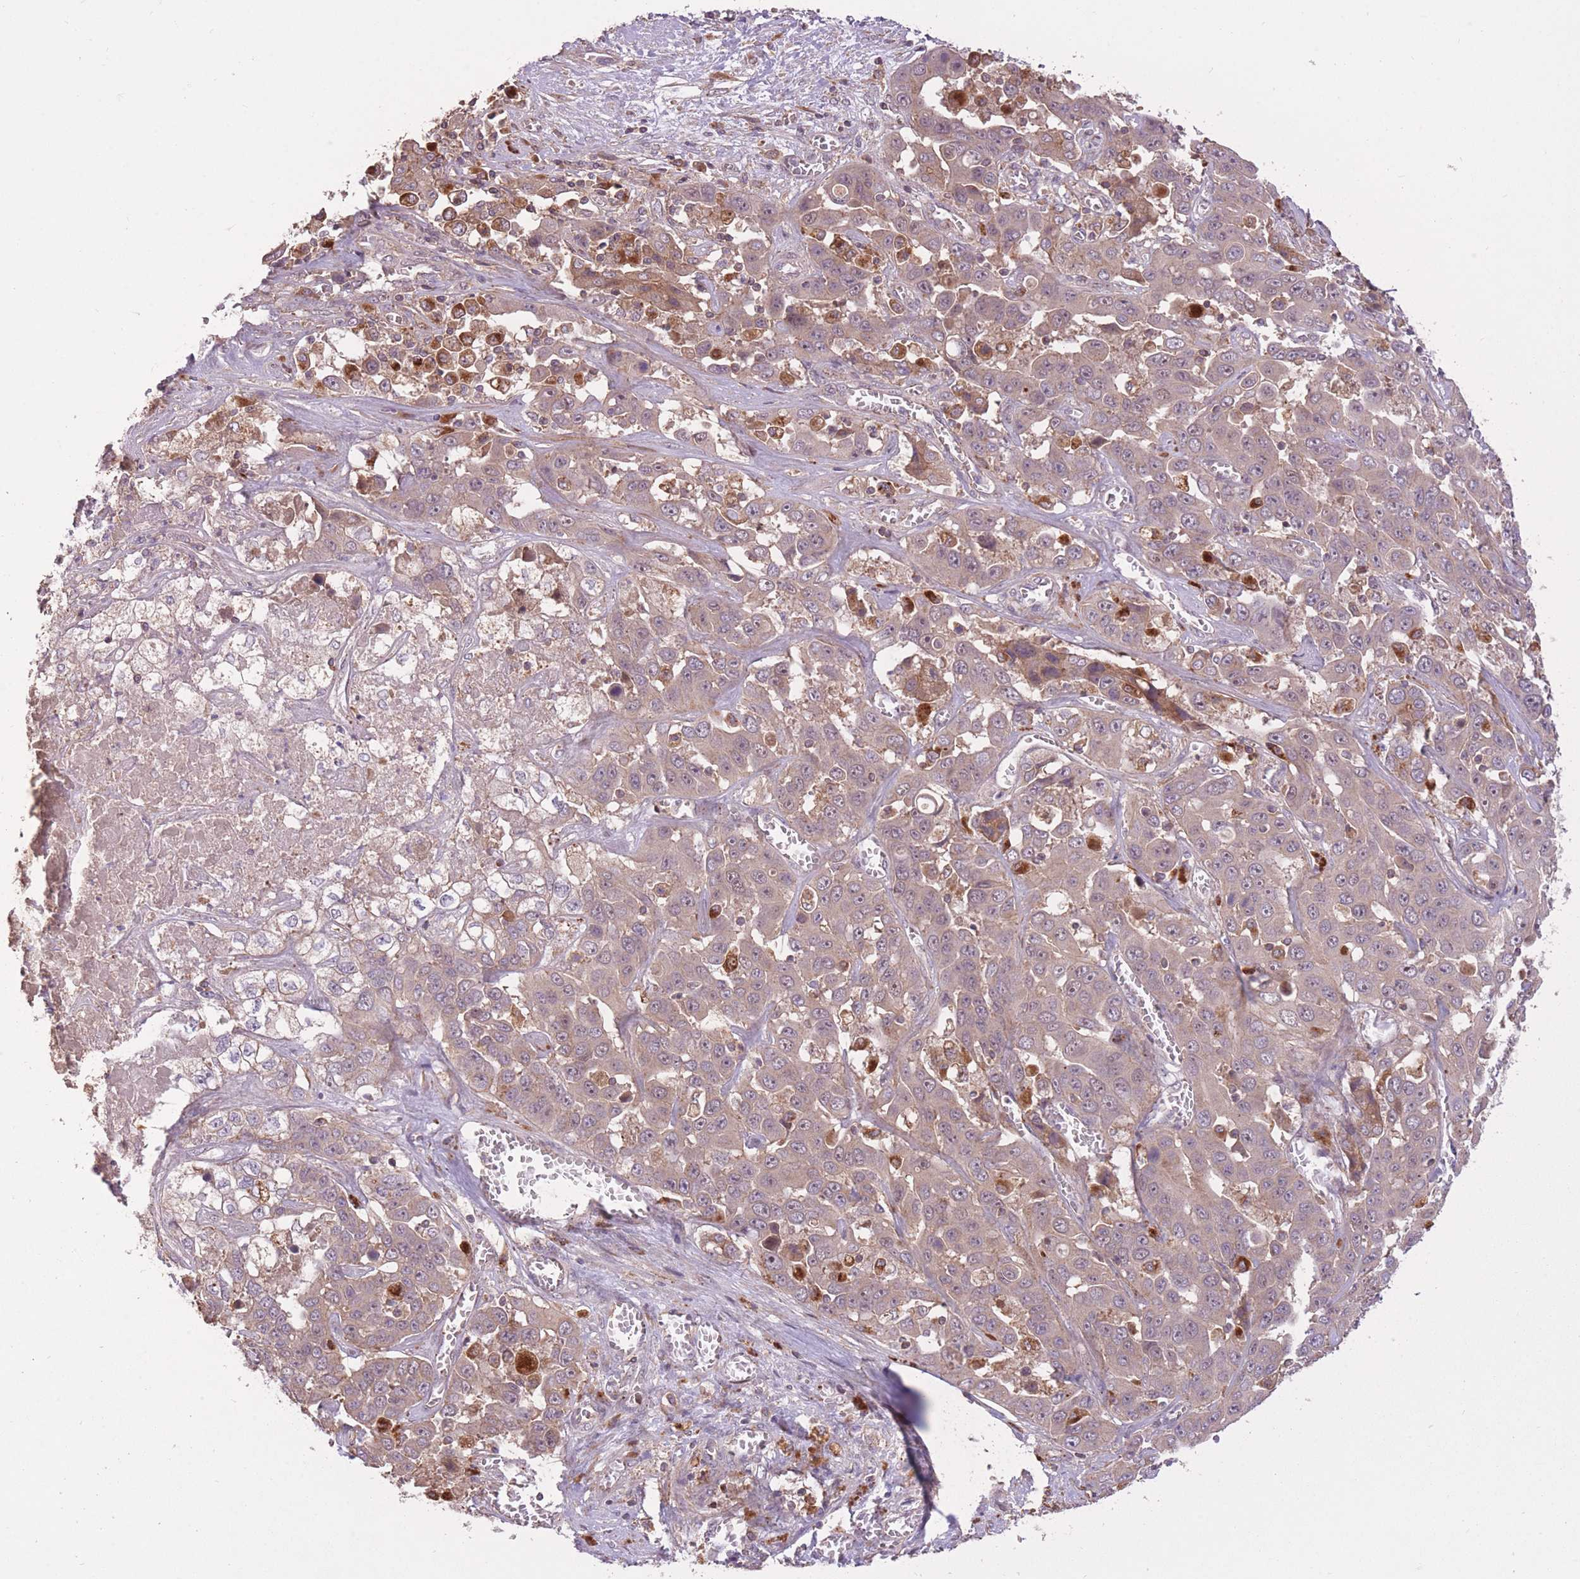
{"staining": {"intensity": "weak", "quantity": "25%-75%", "location": "cytoplasmic/membranous"}, "tissue": "liver cancer", "cell_type": "Tumor cells", "image_type": "cancer", "snomed": [{"axis": "morphology", "description": "Cholangiocarcinoma"}, {"axis": "topography", "description": "Liver"}], "caption": "A photomicrograph showing weak cytoplasmic/membranous positivity in approximately 25%-75% of tumor cells in cholangiocarcinoma (liver), as visualized by brown immunohistochemical staining.", "gene": "POLR3F", "patient": {"sex": "female", "age": 52}}